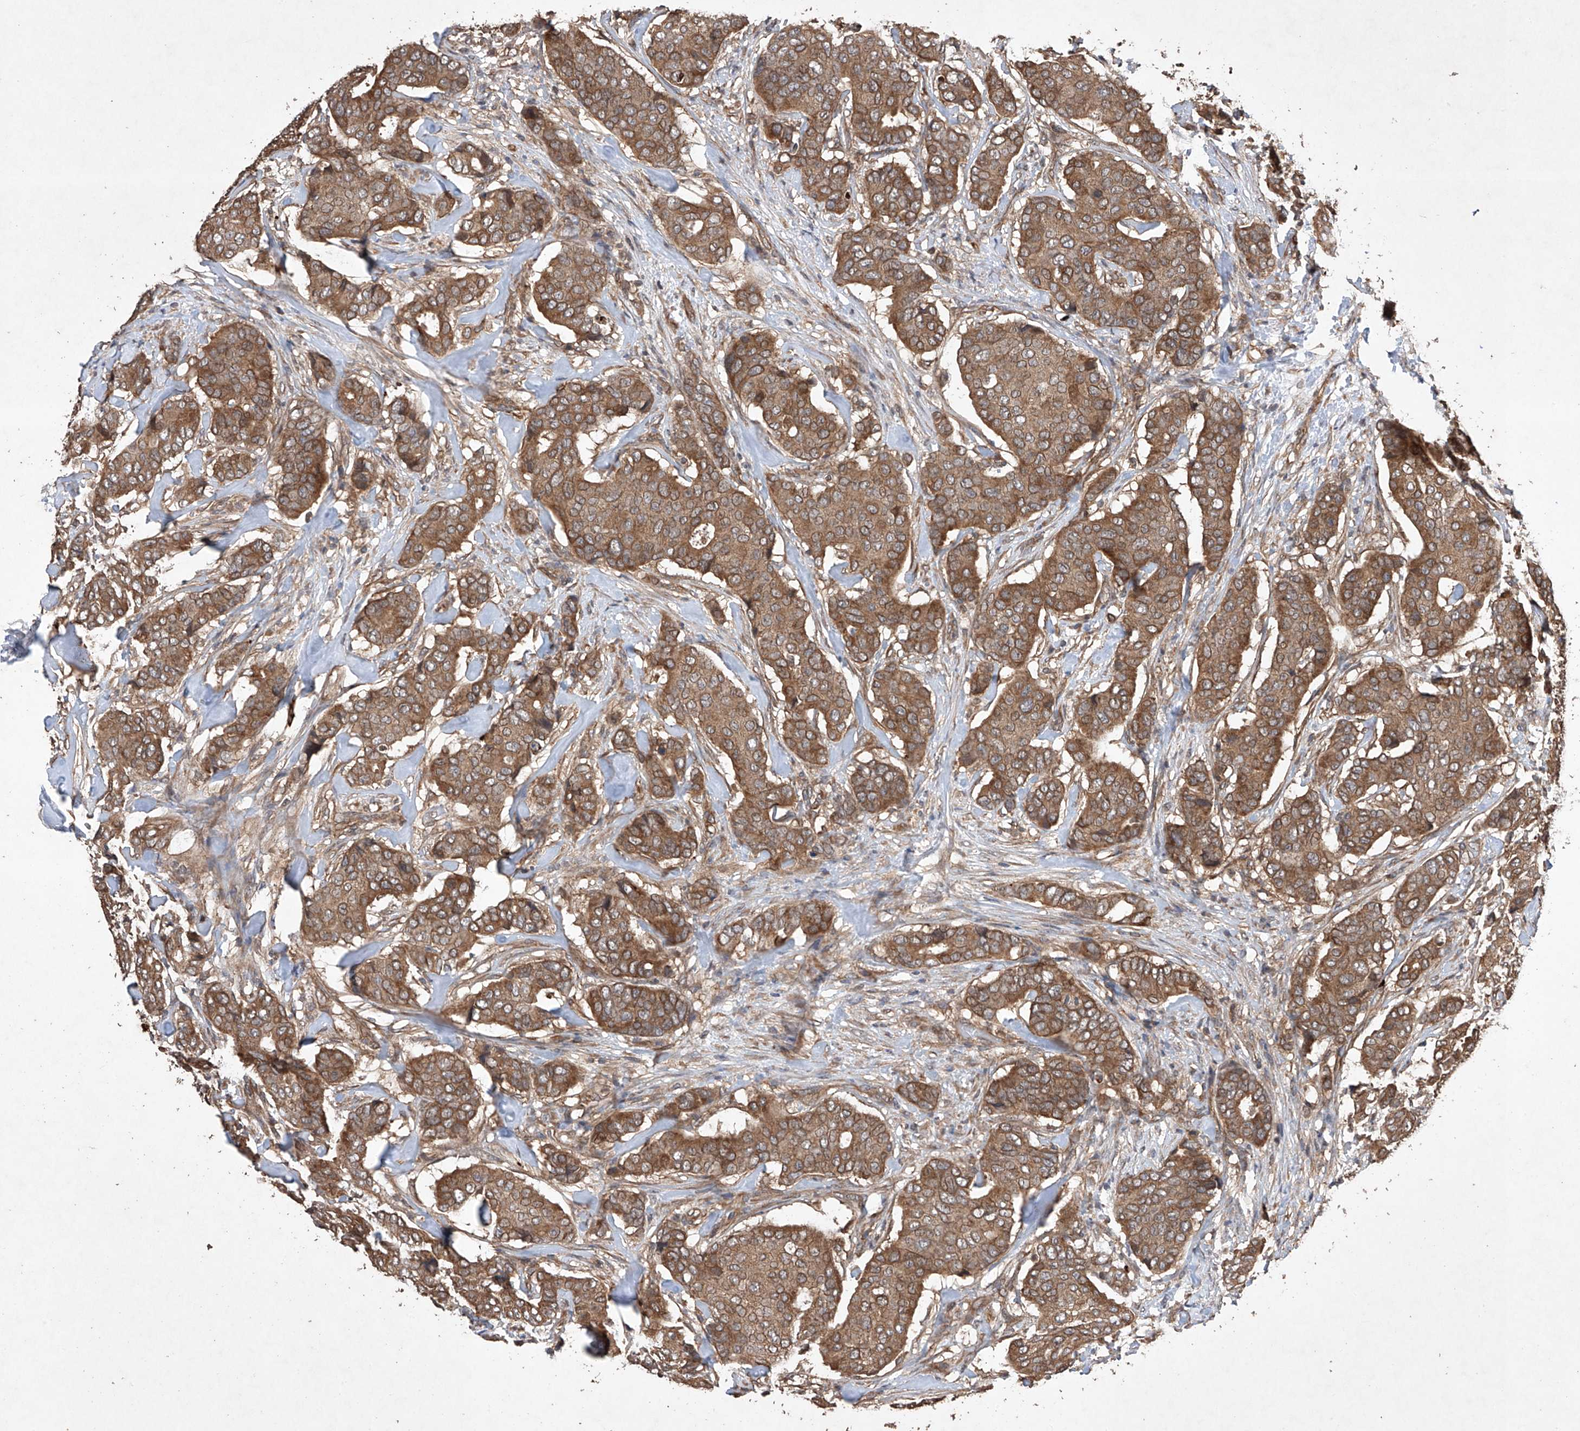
{"staining": {"intensity": "moderate", "quantity": ">75%", "location": "cytoplasmic/membranous"}, "tissue": "breast cancer", "cell_type": "Tumor cells", "image_type": "cancer", "snomed": [{"axis": "morphology", "description": "Duct carcinoma"}, {"axis": "topography", "description": "Breast"}], "caption": "Infiltrating ductal carcinoma (breast) stained with a protein marker shows moderate staining in tumor cells.", "gene": "LURAP1", "patient": {"sex": "female", "age": 75}}